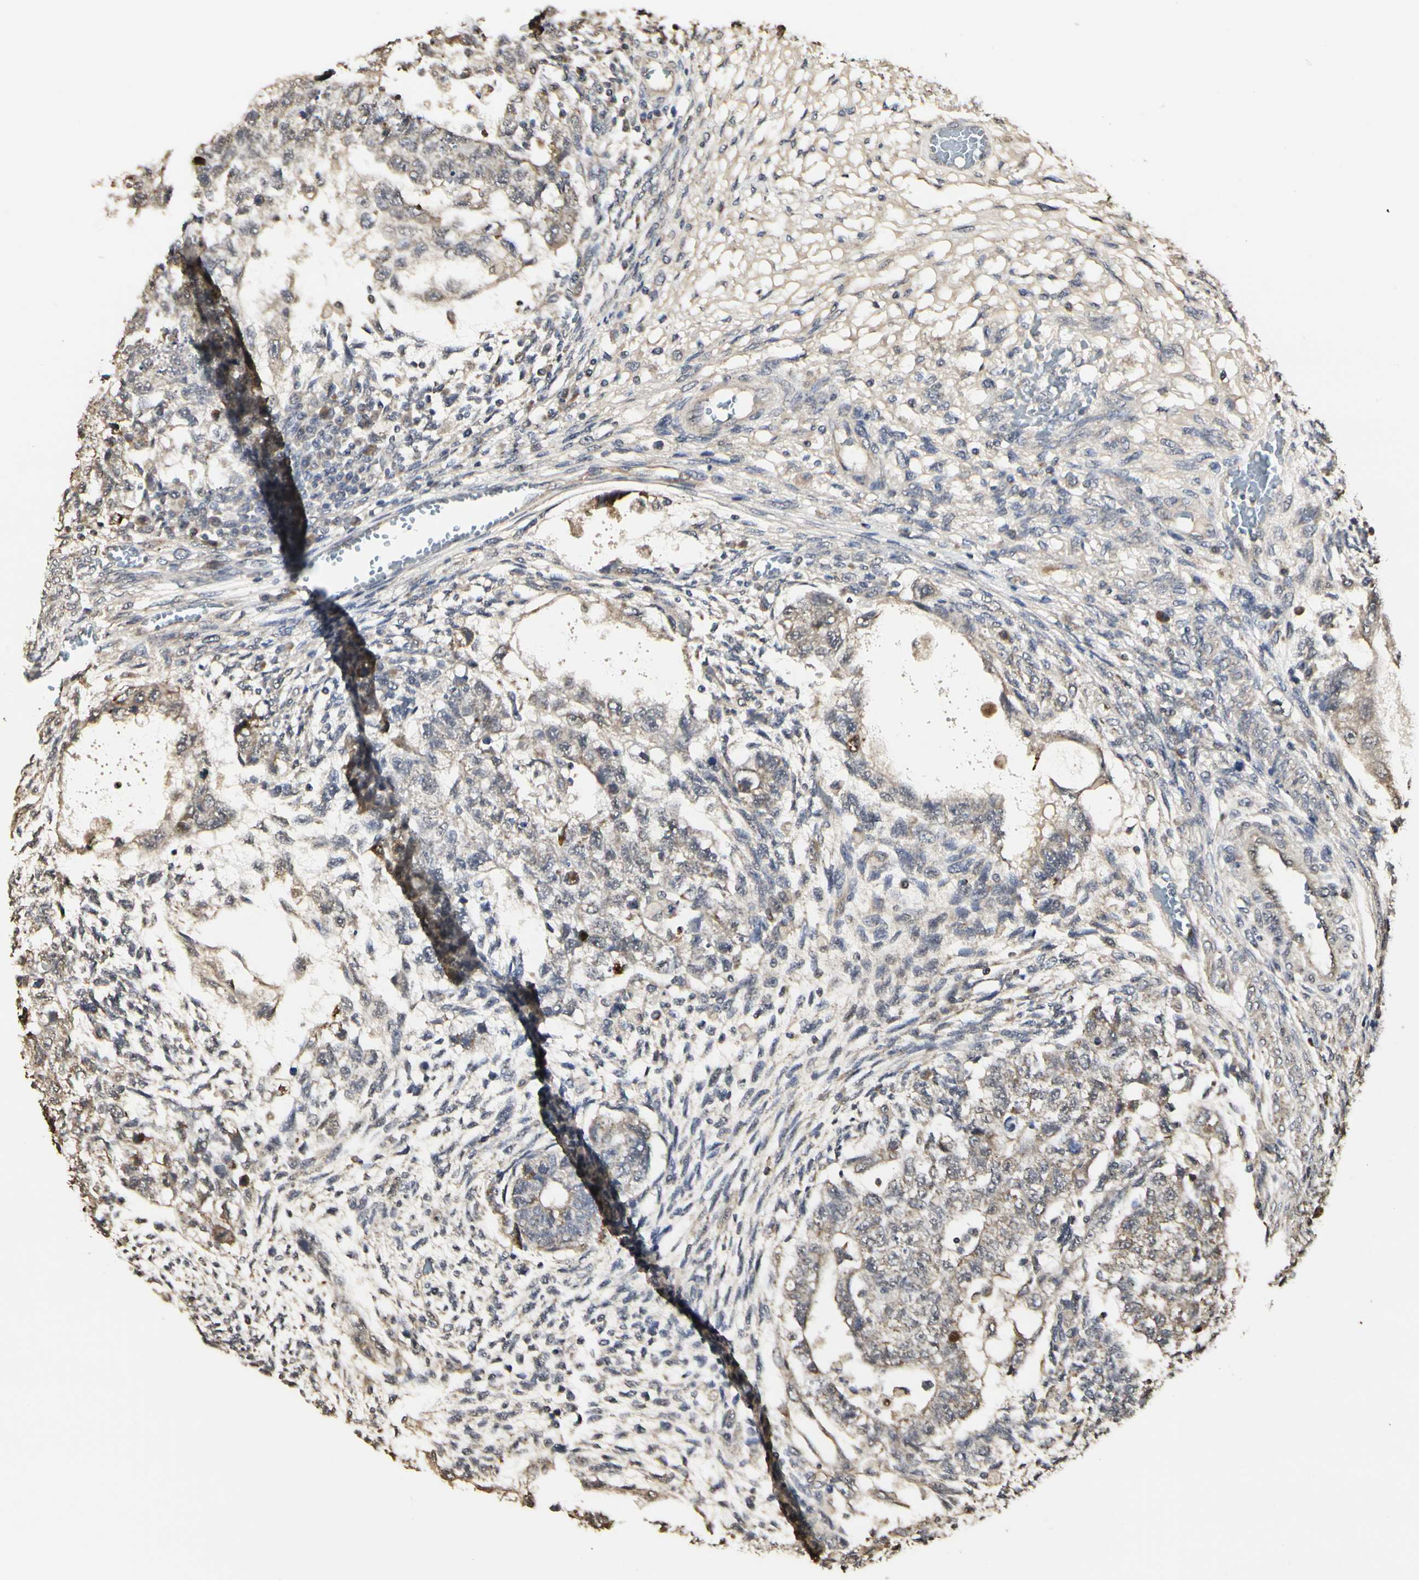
{"staining": {"intensity": "weak", "quantity": ">75%", "location": "cytoplasmic/membranous"}, "tissue": "testis cancer", "cell_type": "Tumor cells", "image_type": "cancer", "snomed": [{"axis": "morphology", "description": "Normal tissue, NOS"}, {"axis": "morphology", "description": "Carcinoma, Embryonal, NOS"}, {"axis": "topography", "description": "Testis"}], "caption": "Immunohistochemical staining of human testis cancer (embryonal carcinoma) shows weak cytoplasmic/membranous protein expression in about >75% of tumor cells.", "gene": "TAOK1", "patient": {"sex": "male", "age": 36}}